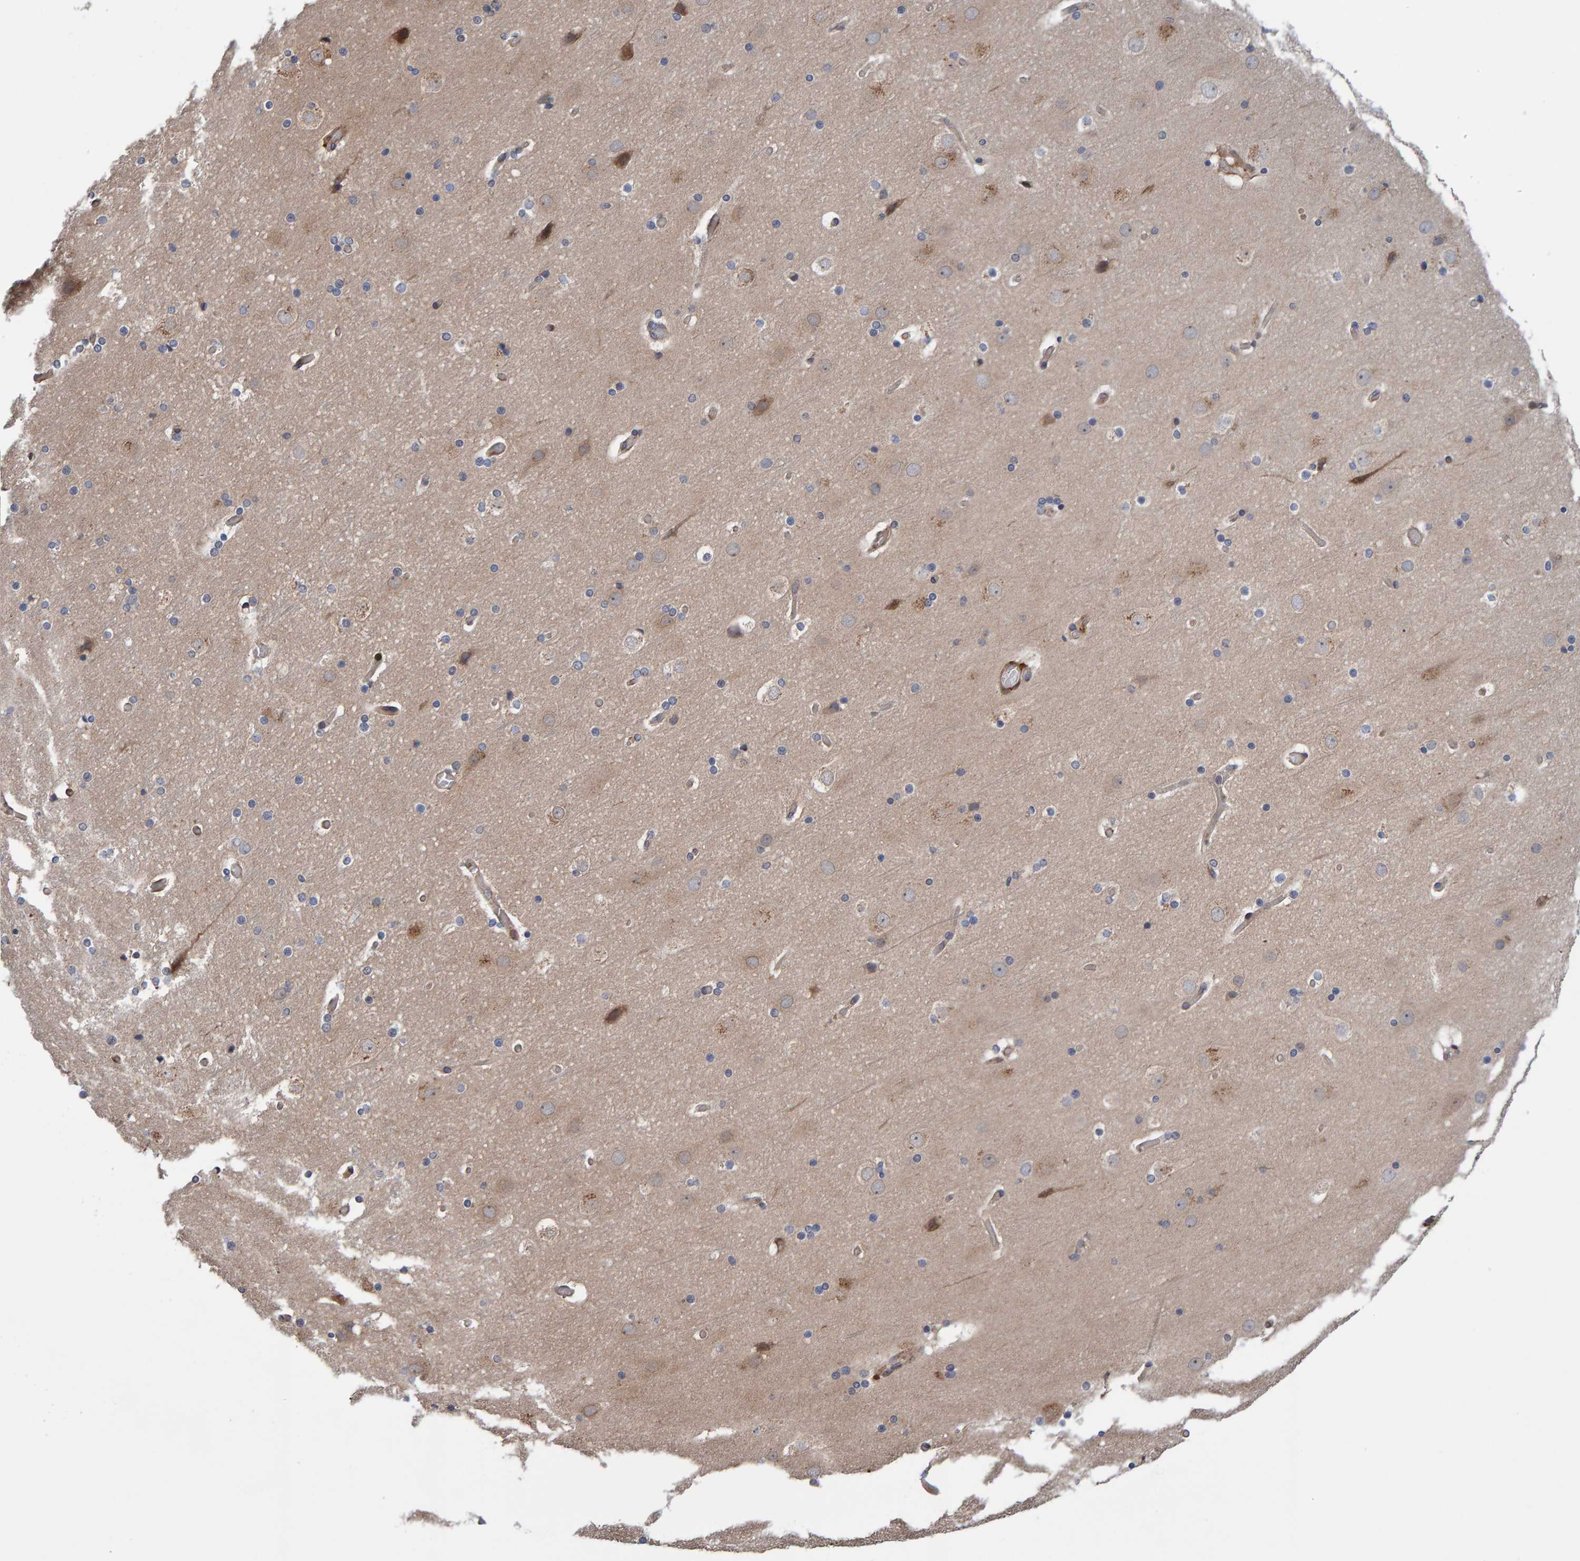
{"staining": {"intensity": "negative", "quantity": "none", "location": "none"}, "tissue": "cerebral cortex", "cell_type": "Endothelial cells", "image_type": "normal", "snomed": [{"axis": "morphology", "description": "Normal tissue, NOS"}, {"axis": "topography", "description": "Cerebral cortex"}], "caption": "Cerebral cortex was stained to show a protein in brown. There is no significant expression in endothelial cells. The staining is performed using DAB (3,3'-diaminobenzidine) brown chromogen with nuclei counter-stained in using hematoxylin.", "gene": "MFSD6L", "patient": {"sex": "male", "age": 57}}